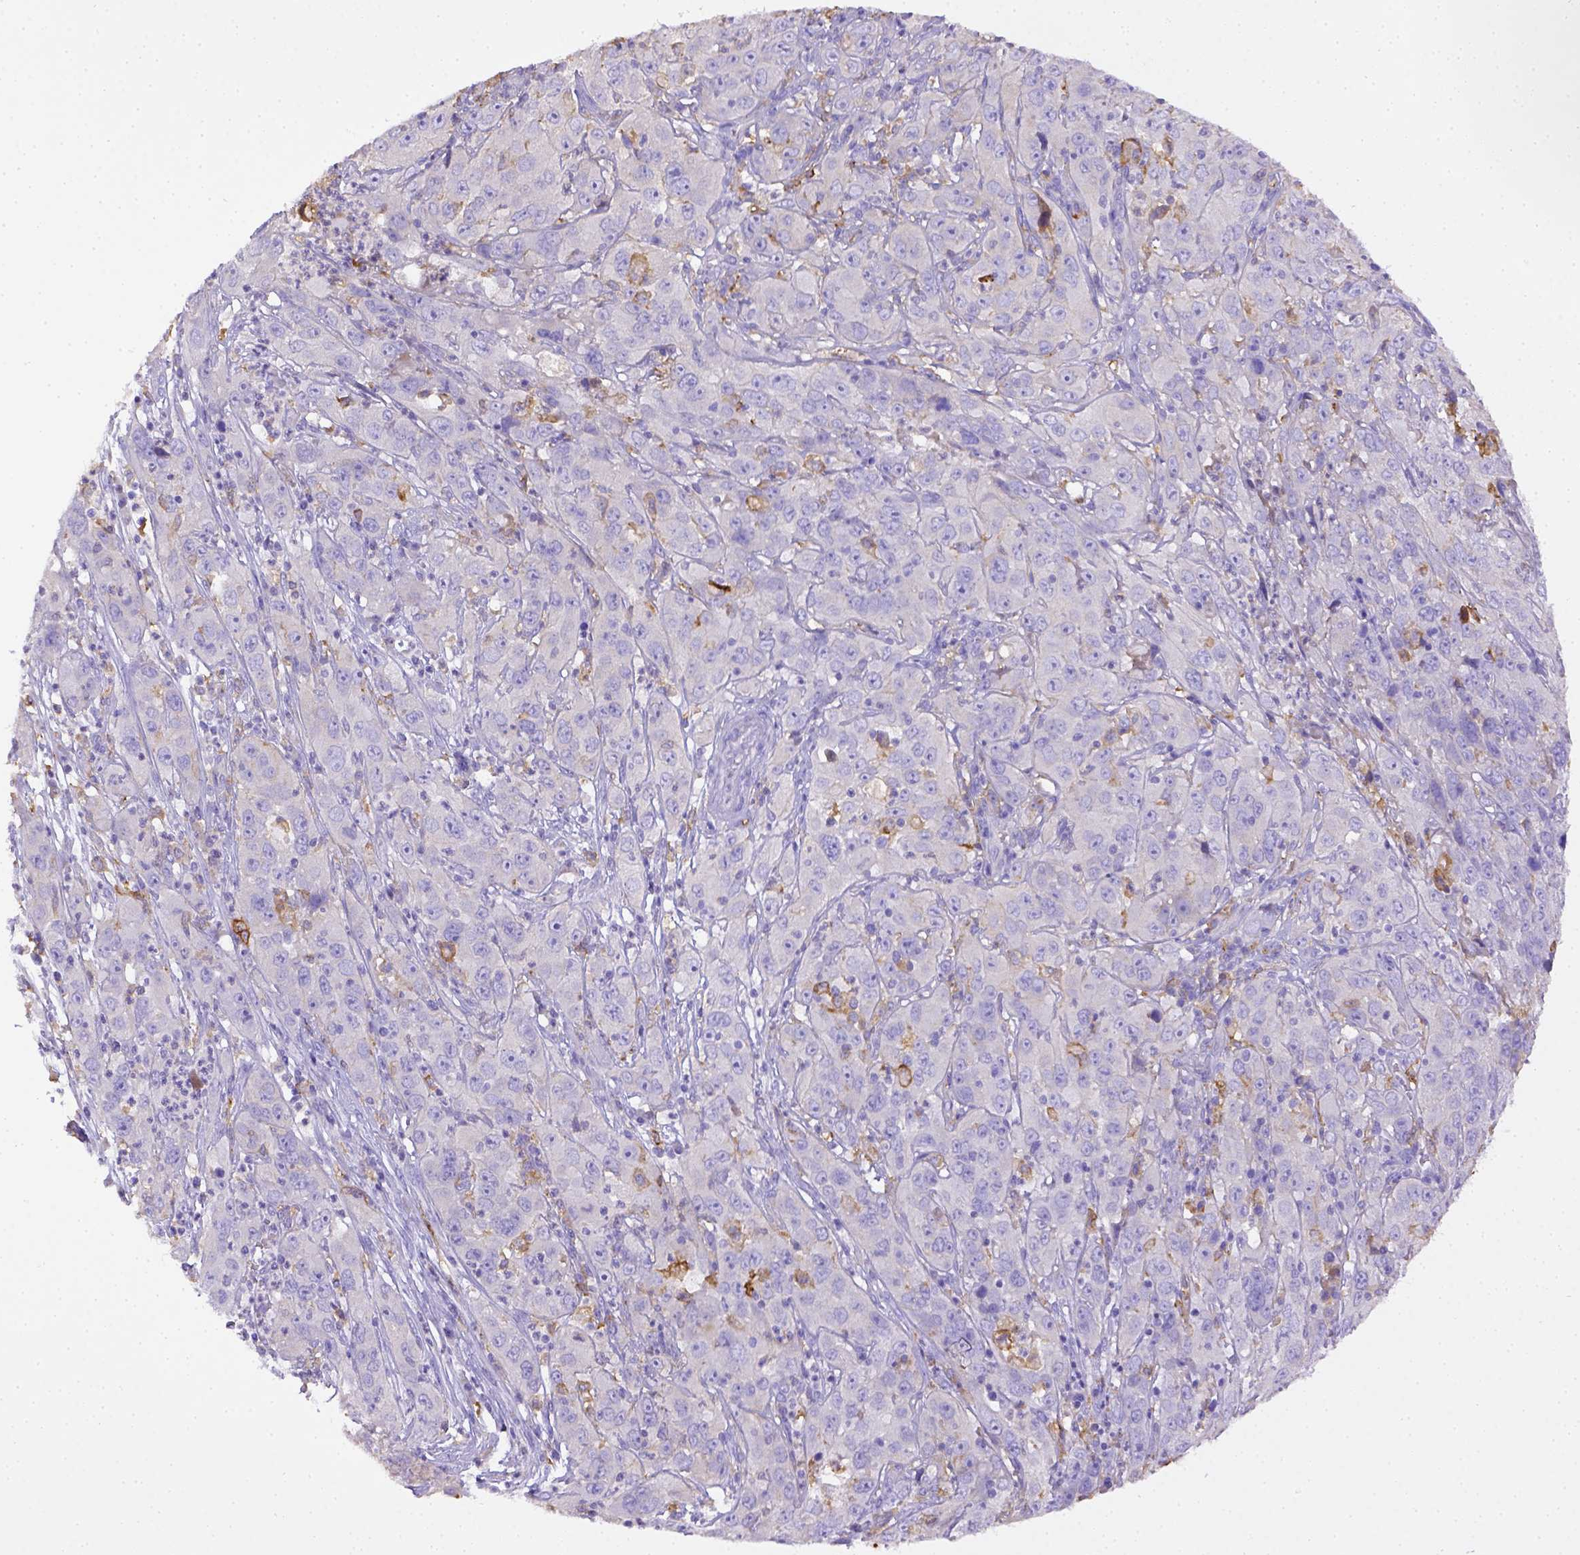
{"staining": {"intensity": "negative", "quantity": "none", "location": "none"}, "tissue": "cervical cancer", "cell_type": "Tumor cells", "image_type": "cancer", "snomed": [{"axis": "morphology", "description": "Squamous cell carcinoma, NOS"}, {"axis": "topography", "description": "Cervix"}], "caption": "Immunohistochemical staining of human cervical cancer demonstrates no significant staining in tumor cells. Brightfield microscopy of immunohistochemistry (IHC) stained with DAB (brown) and hematoxylin (blue), captured at high magnification.", "gene": "CD40", "patient": {"sex": "female", "age": 32}}